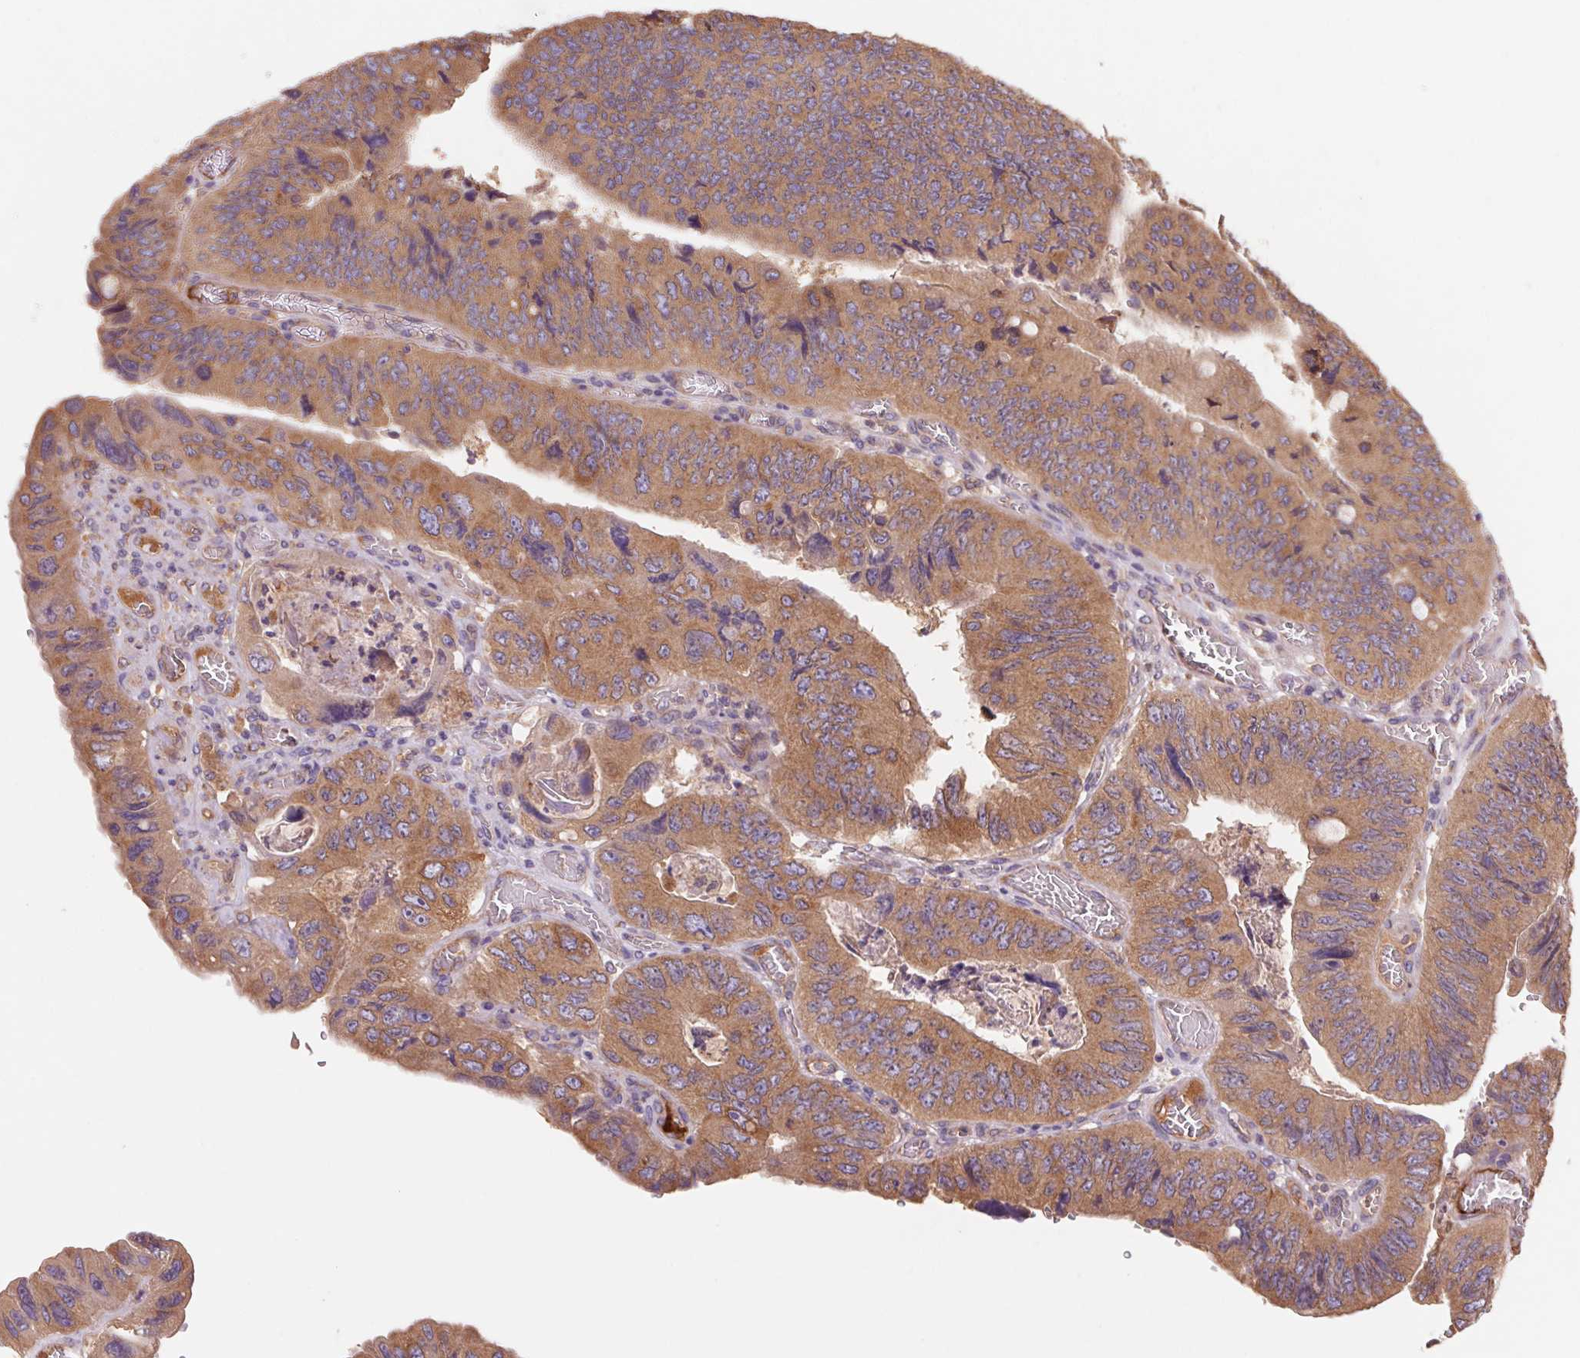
{"staining": {"intensity": "moderate", "quantity": ">75%", "location": "cytoplasmic/membranous"}, "tissue": "colorectal cancer", "cell_type": "Tumor cells", "image_type": "cancer", "snomed": [{"axis": "morphology", "description": "Adenocarcinoma, NOS"}, {"axis": "topography", "description": "Colon"}], "caption": "Colorectal adenocarcinoma stained with a protein marker displays moderate staining in tumor cells.", "gene": "RAB1A", "patient": {"sex": "female", "age": 84}}